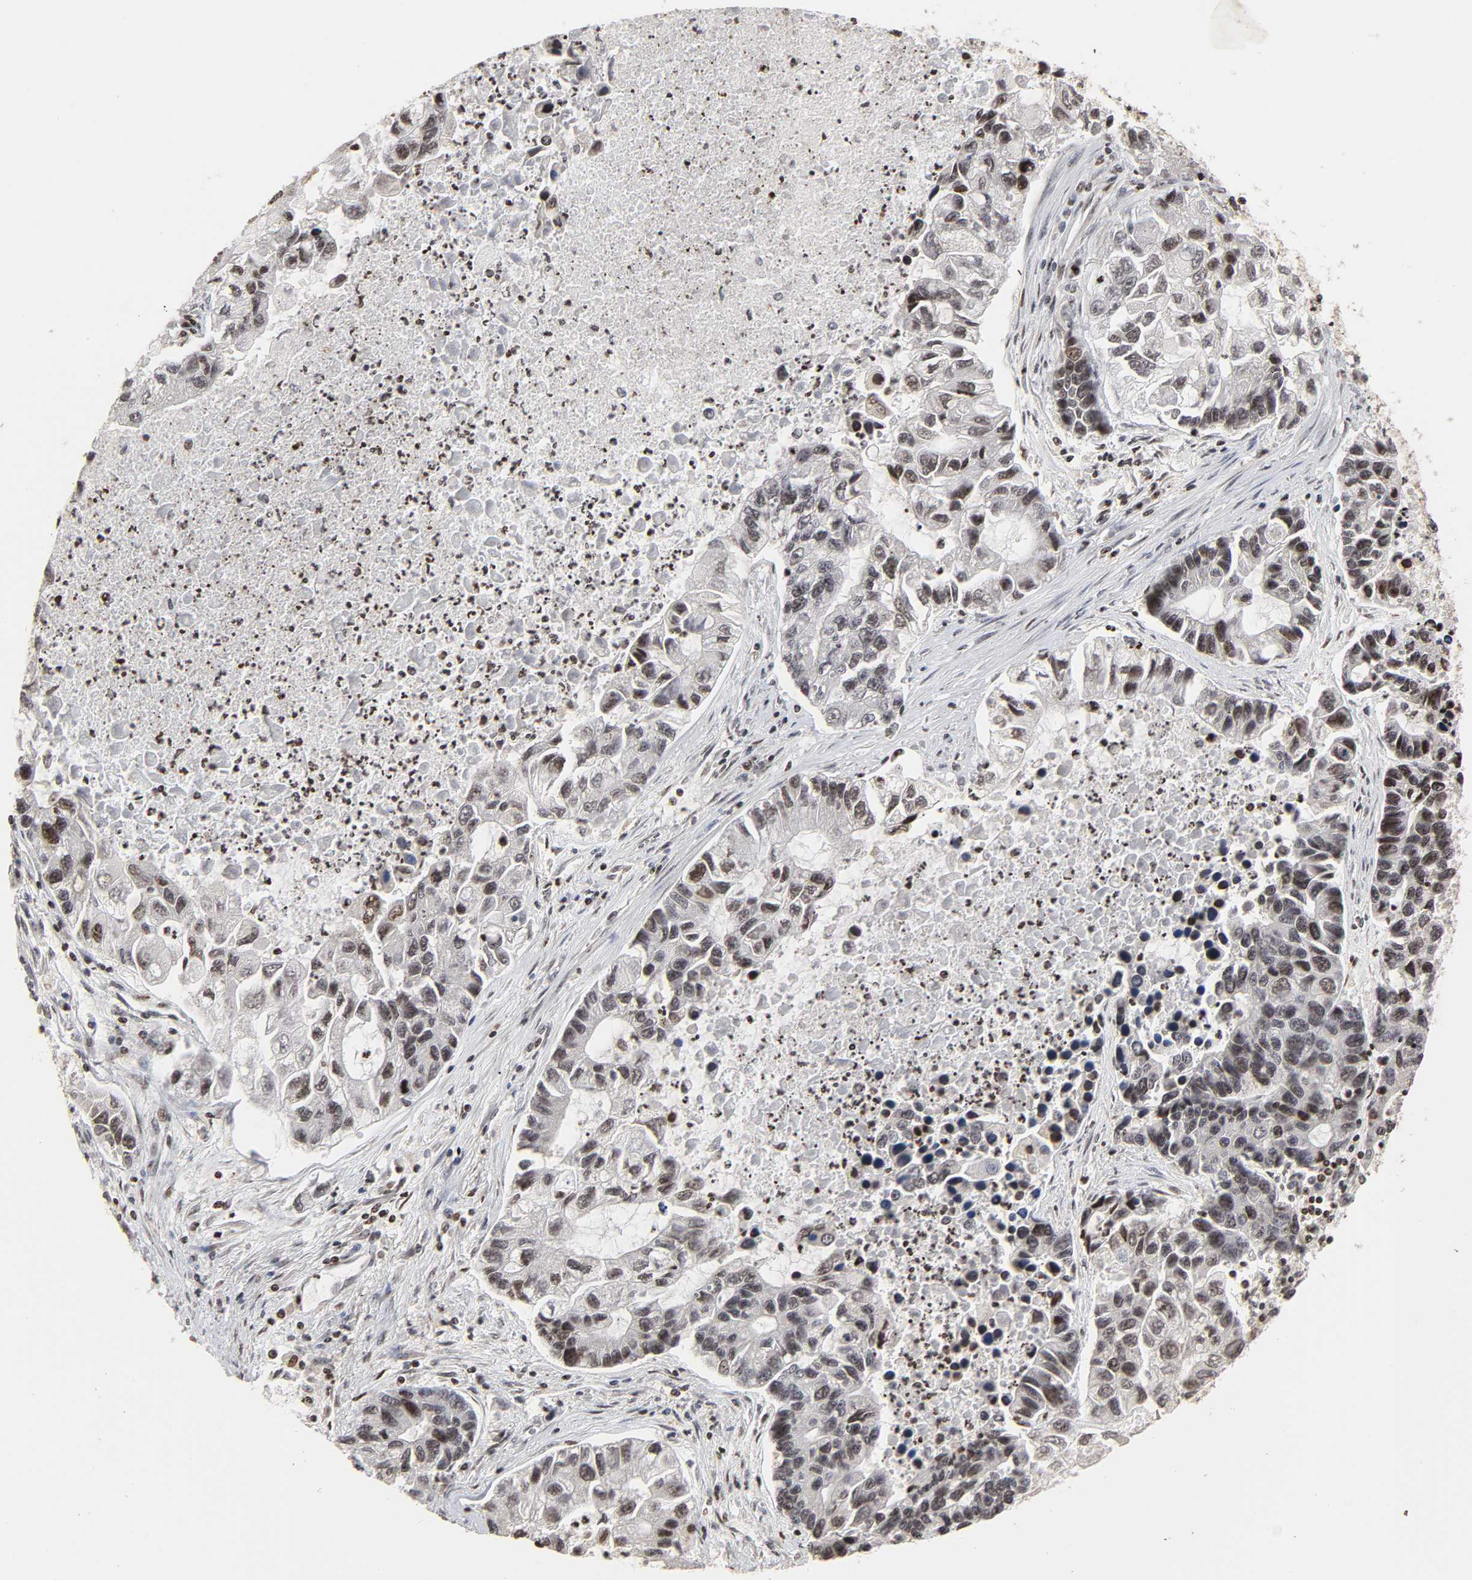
{"staining": {"intensity": "negative", "quantity": "none", "location": "none"}, "tissue": "lung cancer", "cell_type": "Tumor cells", "image_type": "cancer", "snomed": [{"axis": "morphology", "description": "Adenocarcinoma, NOS"}, {"axis": "topography", "description": "Lung"}], "caption": "This is an immunohistochemistry histopathology image of adenocarcinoma (lung). There is no positivity in tumor cells.", "gene": "ZNF473", "patient": {"sex": "female", "age": 51}}